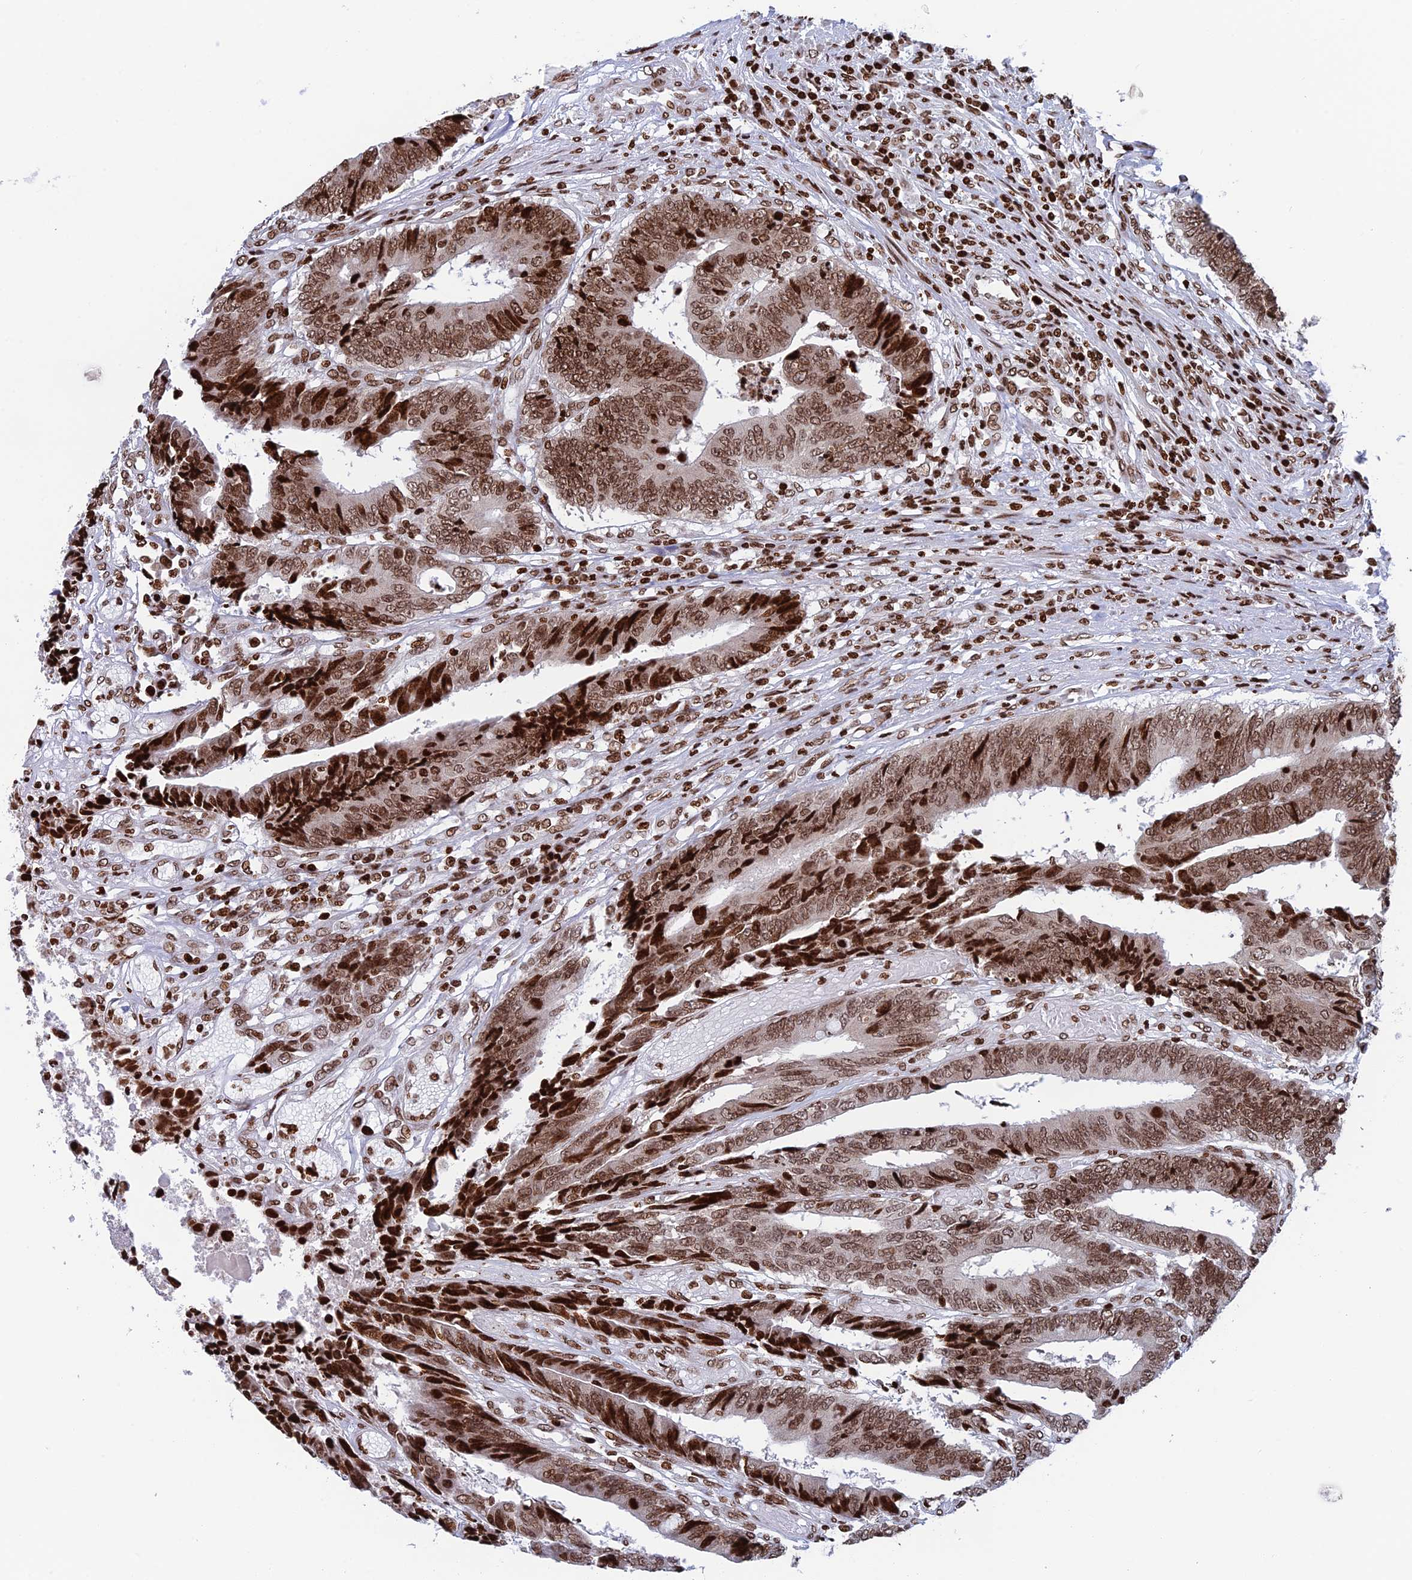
{"staining": {"intensity": "moderate", "quantity": ">75%", "location": "nuclear"}, "tissue": "colorectal cancer", "cell_type": "Tumor cells", "image_type": "cancer", "snomed": [{"axis": "morphology", "description": "Adenocarcinoma, NOS"}, {"axis": "topography", "description": "Rectum"}], "caption": "Moderate nuclear protein positivity is appreciated in about >75% of tumor cells in colorectal cancer (adenocarcinoma).", "gene": "RPAP1", "patient": {"sex": "male", "age": 84}}